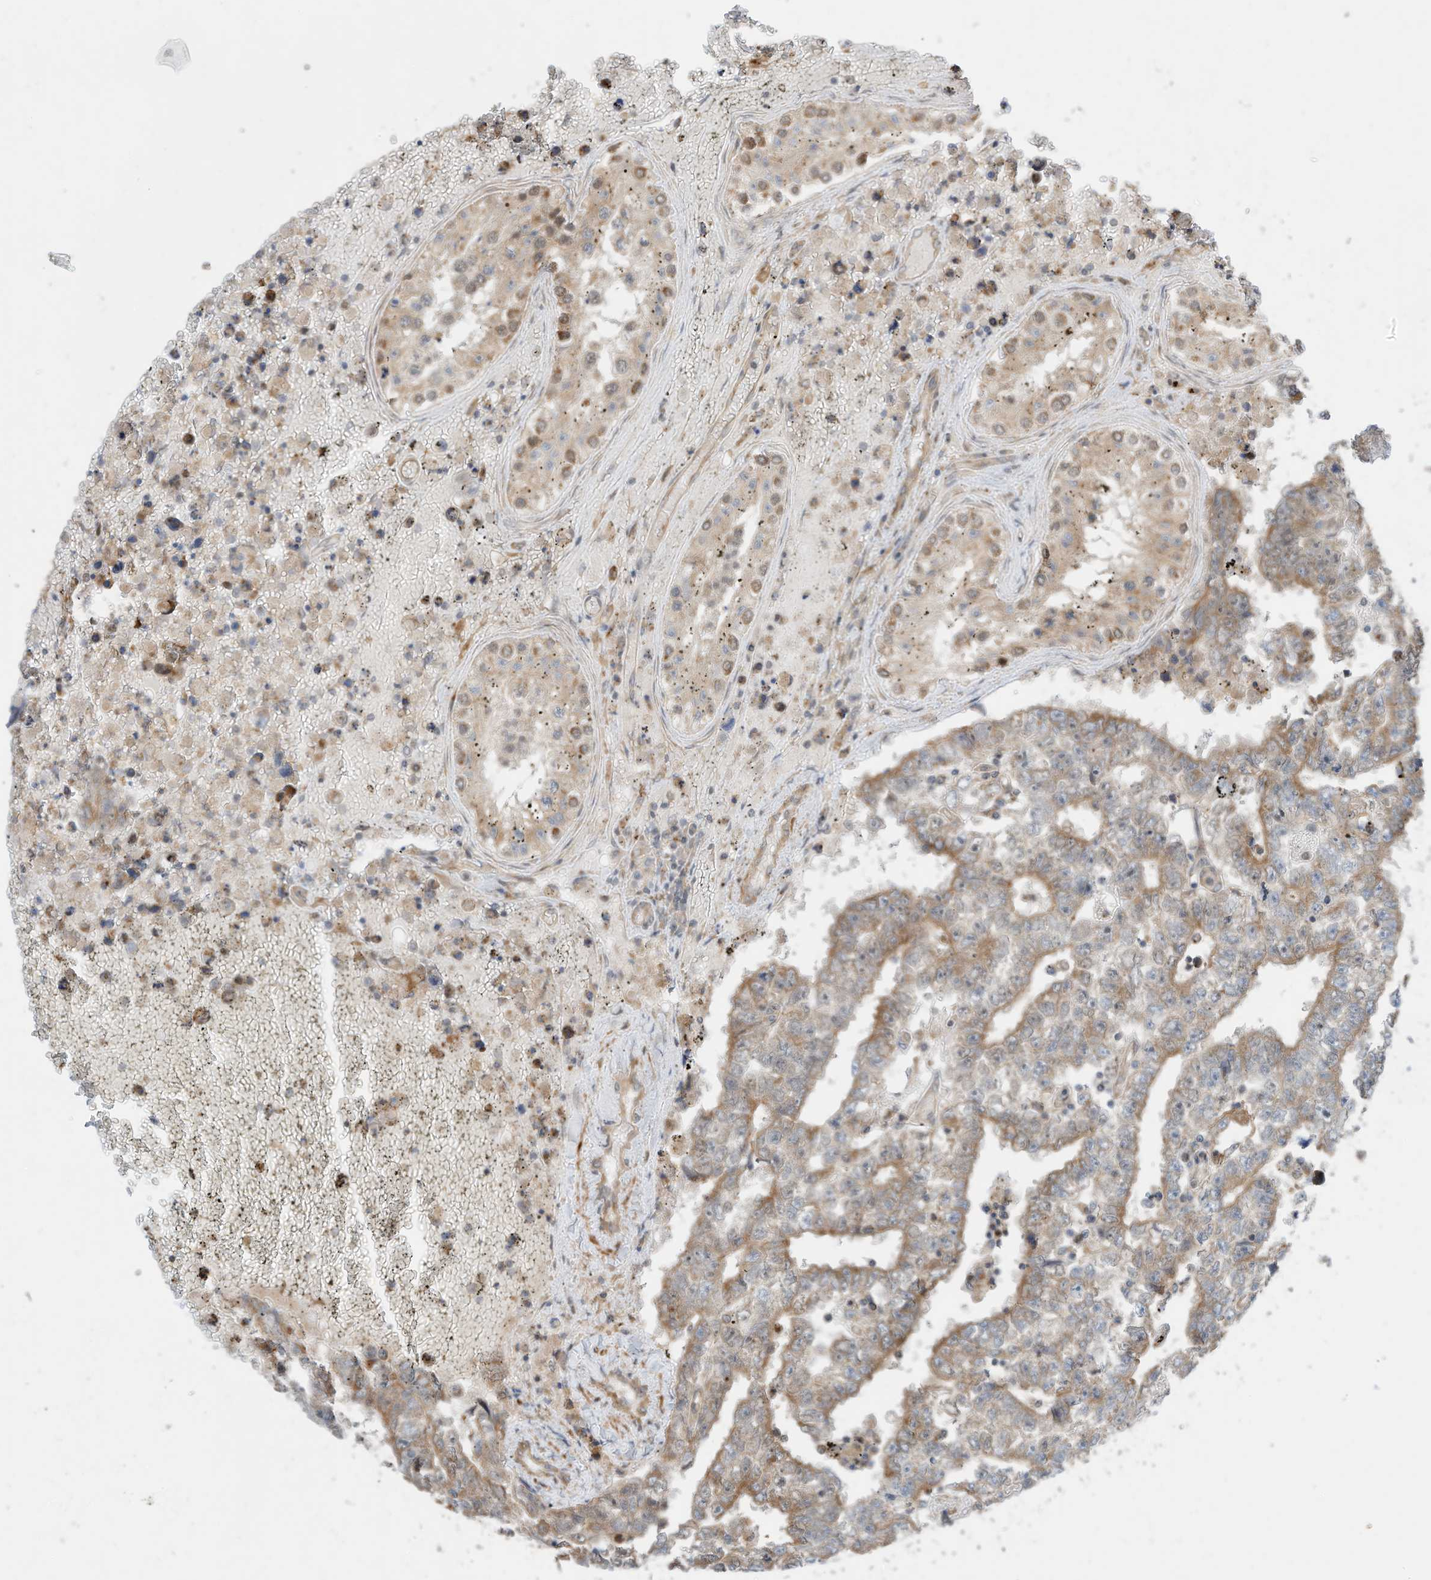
{"staining": {"intensity": "moderate", "quantity": ">75%", "location": "cytoplasmic/membranous"}, "tissue": "testis cancer", "cell_type": "Tumor cells", "image_type": "cancer", "snomed": [{"axis": "morphology", "description": "Carcinoma, Embryonal, NOS"}, {"axis": "topography", "description": "Testis"}], "caption": "Protein staining displays moderate cytoplasmic/membranous staining in approximately >75% of tumor cells in testis cancer.", "gene": "CPAMD8", "patient": {"sex": "male", "age": 25}}